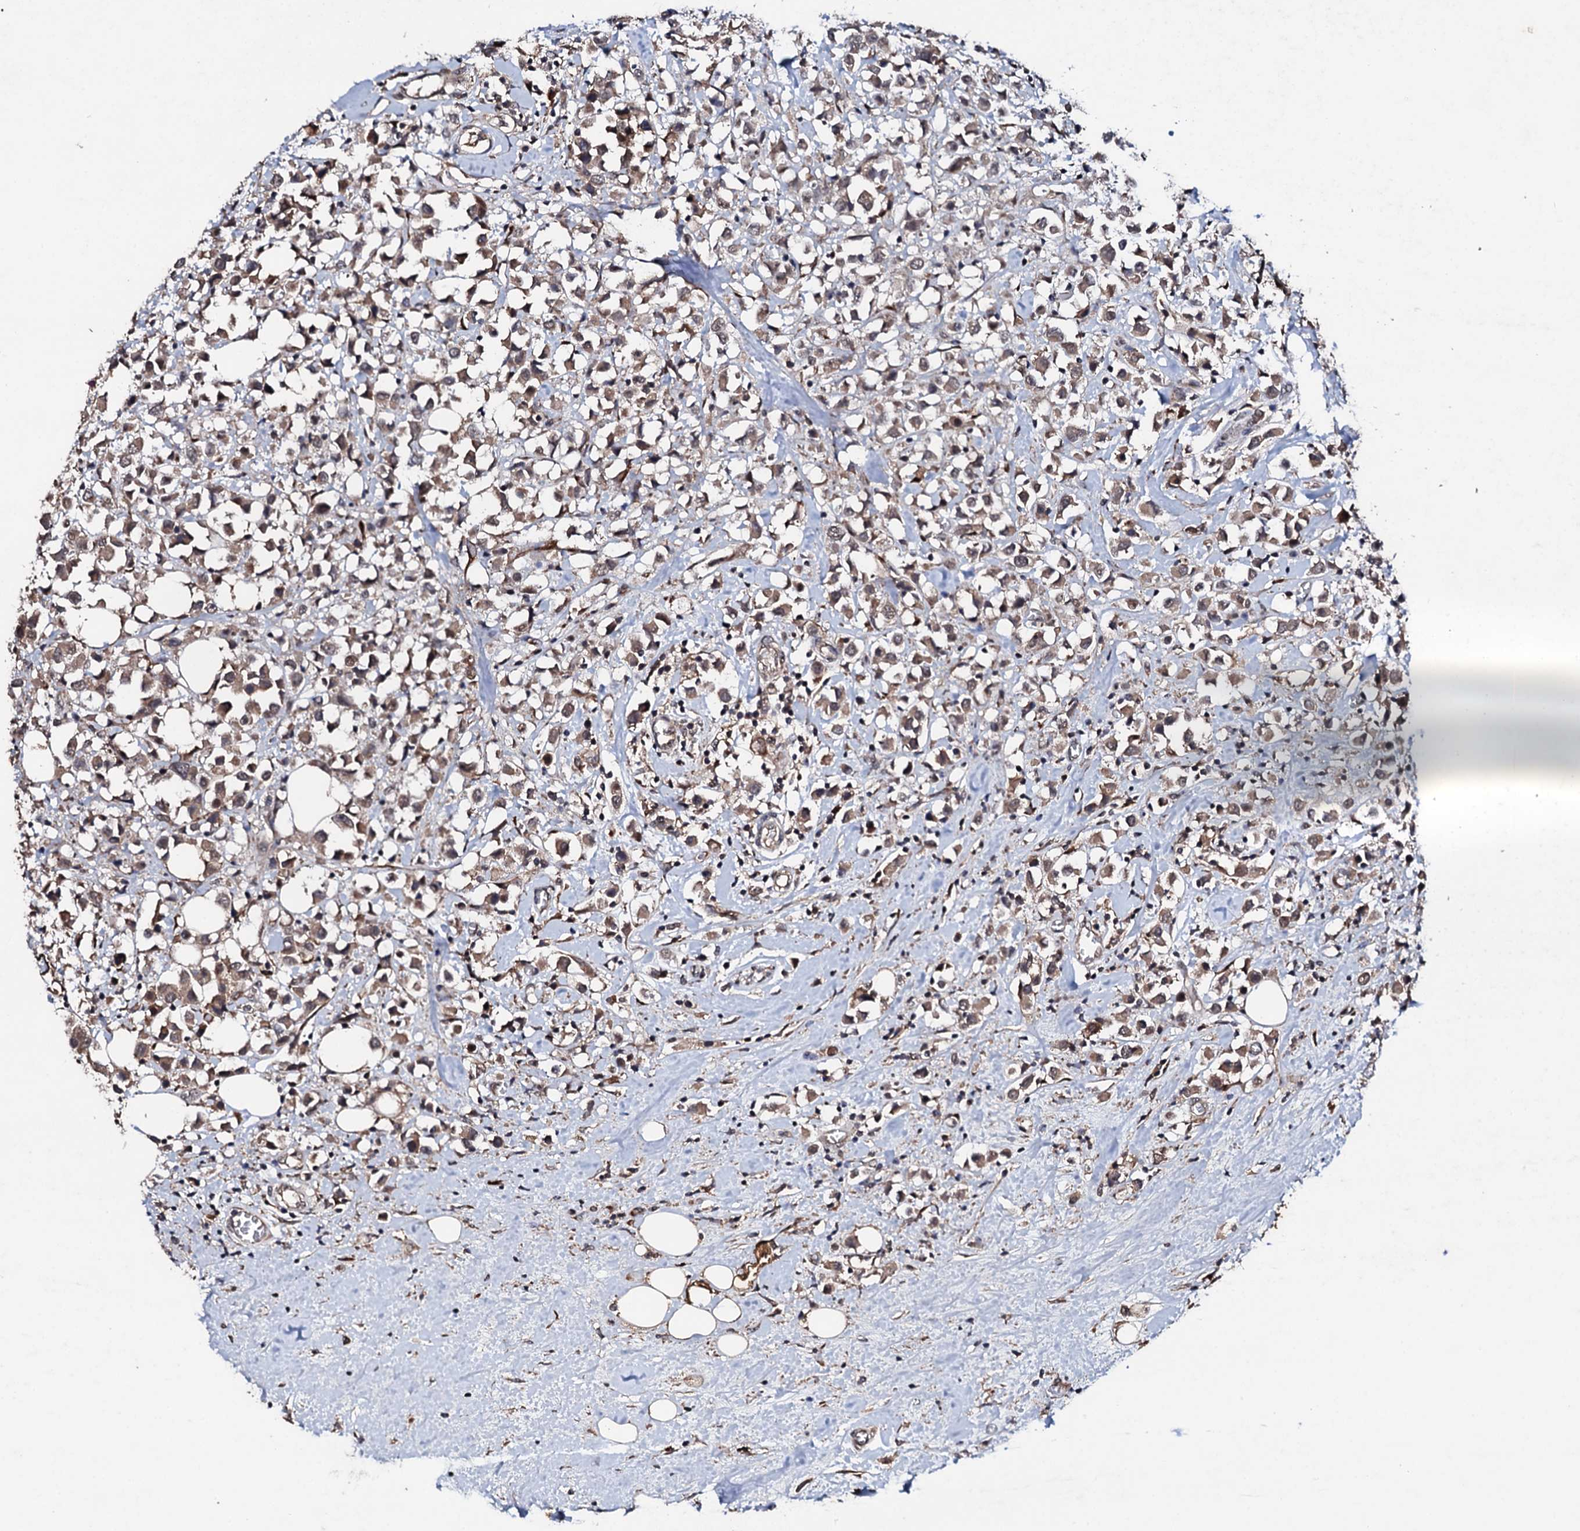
{"staining": {"intensity": "weak", "quantity": ">75%", "location": "cytoplasmic/membranous"}, "tissue": "breast cancer", "cell_type": "Tumor cells", "image_type": "cancer", "snomed": [{"axis": "morphology", "description": "Duct carcinoma"}, {"axis": "topography", "description": "Breast"}], "caption": "Weak cytoplasmic/membranous staining for a protein is seen in about >75% of tumor cells of breast cancer using IHC.", "gene": "FAM111A", "patient": {"sex": "female", "age": 61}}